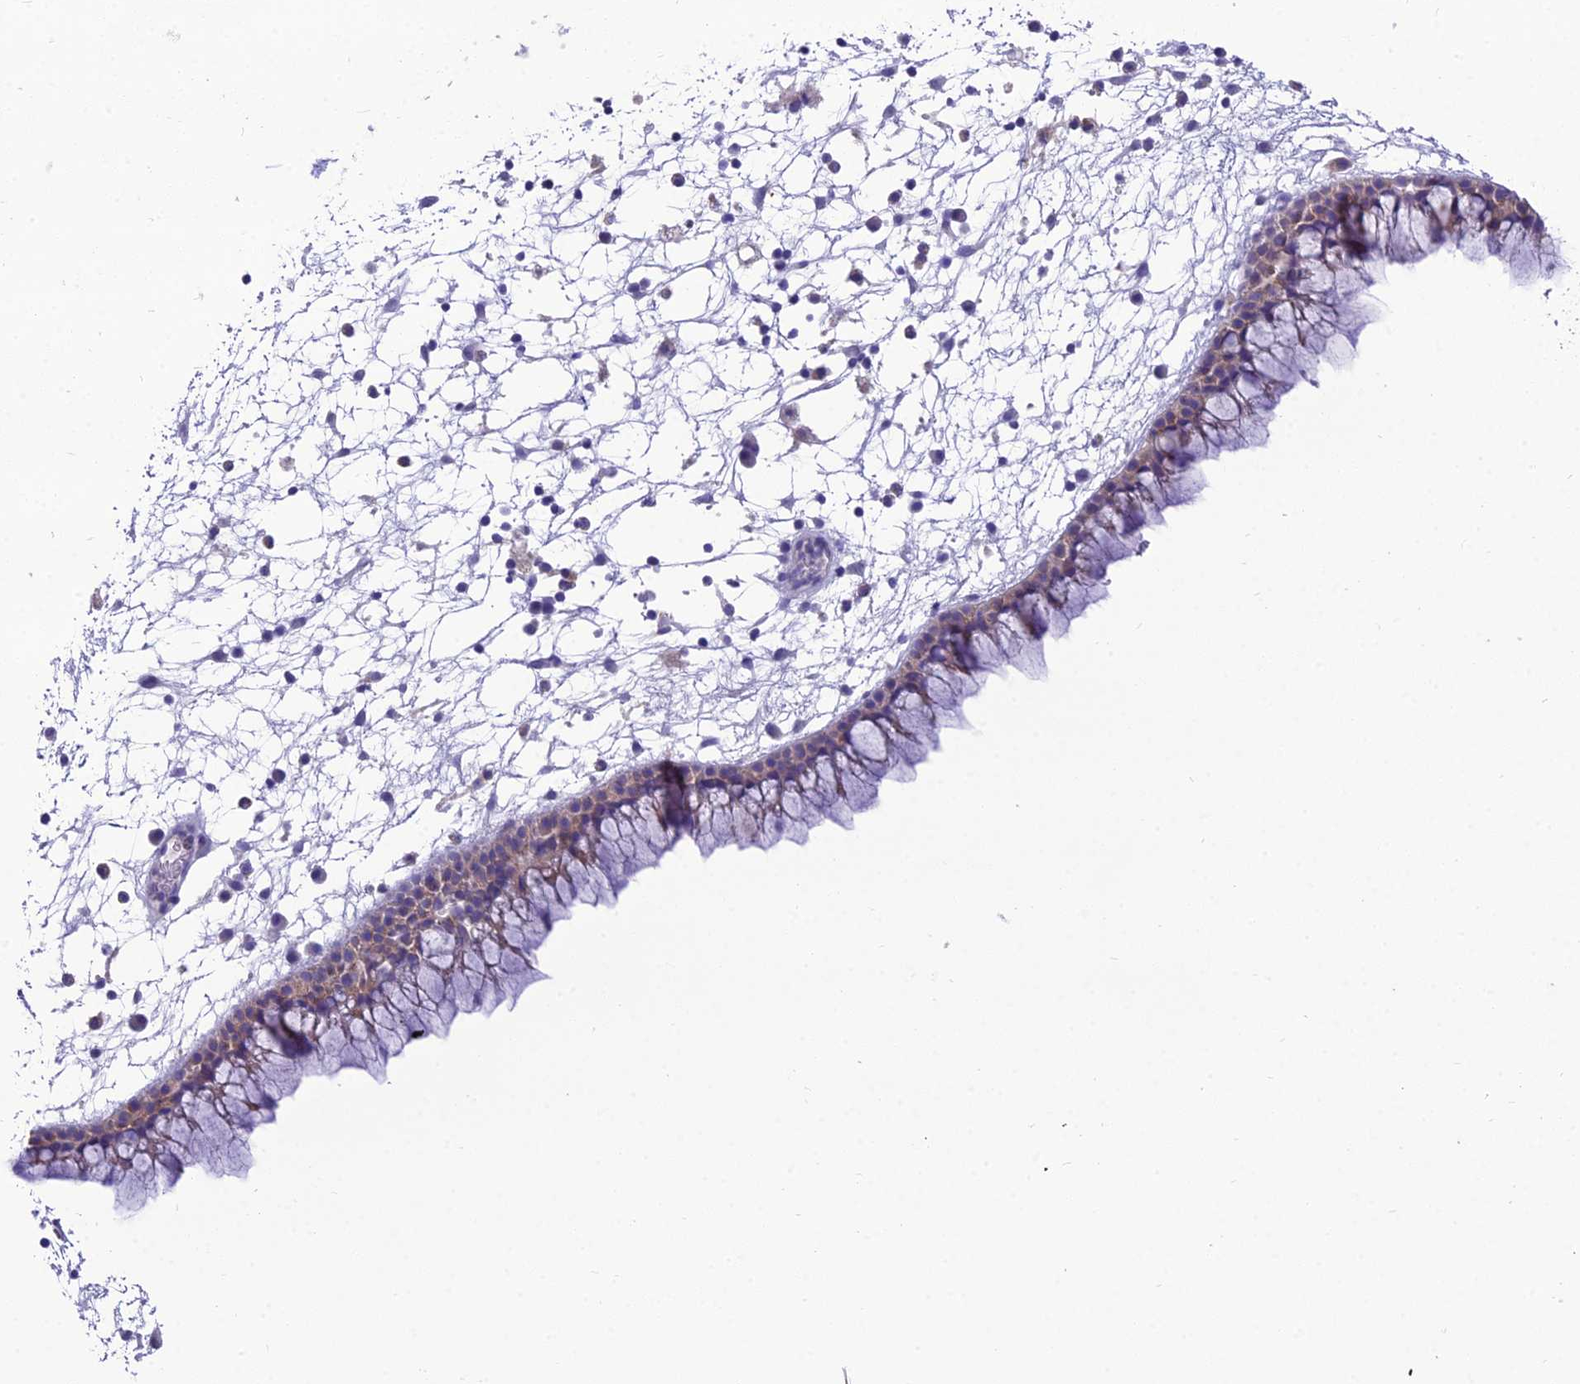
{"staining": {"intensity": "moderate", "quantity": "25%-75%", "location": "cytoplasmic/membranous"}, "tissue": "nasopharynx", "cell_type": "Respiratory epithelial cells", "image_type": "normal", "snomed": [{"axis": "morphology", "description": "Normal tissue, NOS"}, {"axis": "morphology", "description": "Inflammation, NOS"}, {"axis": "morphology", "description": "Malignant melanoma, Metastatic site"}, {"axis": "topography", "description": "Nasopharynx"}], "caption": "Respiratory epithelial cells reveal moderate cytoplasmic/membranous expression in approximately 25%-75% of cells in benign nasopharynx.", "gene": "MIIP", "patient": {"sex": "male", "age": 70}}